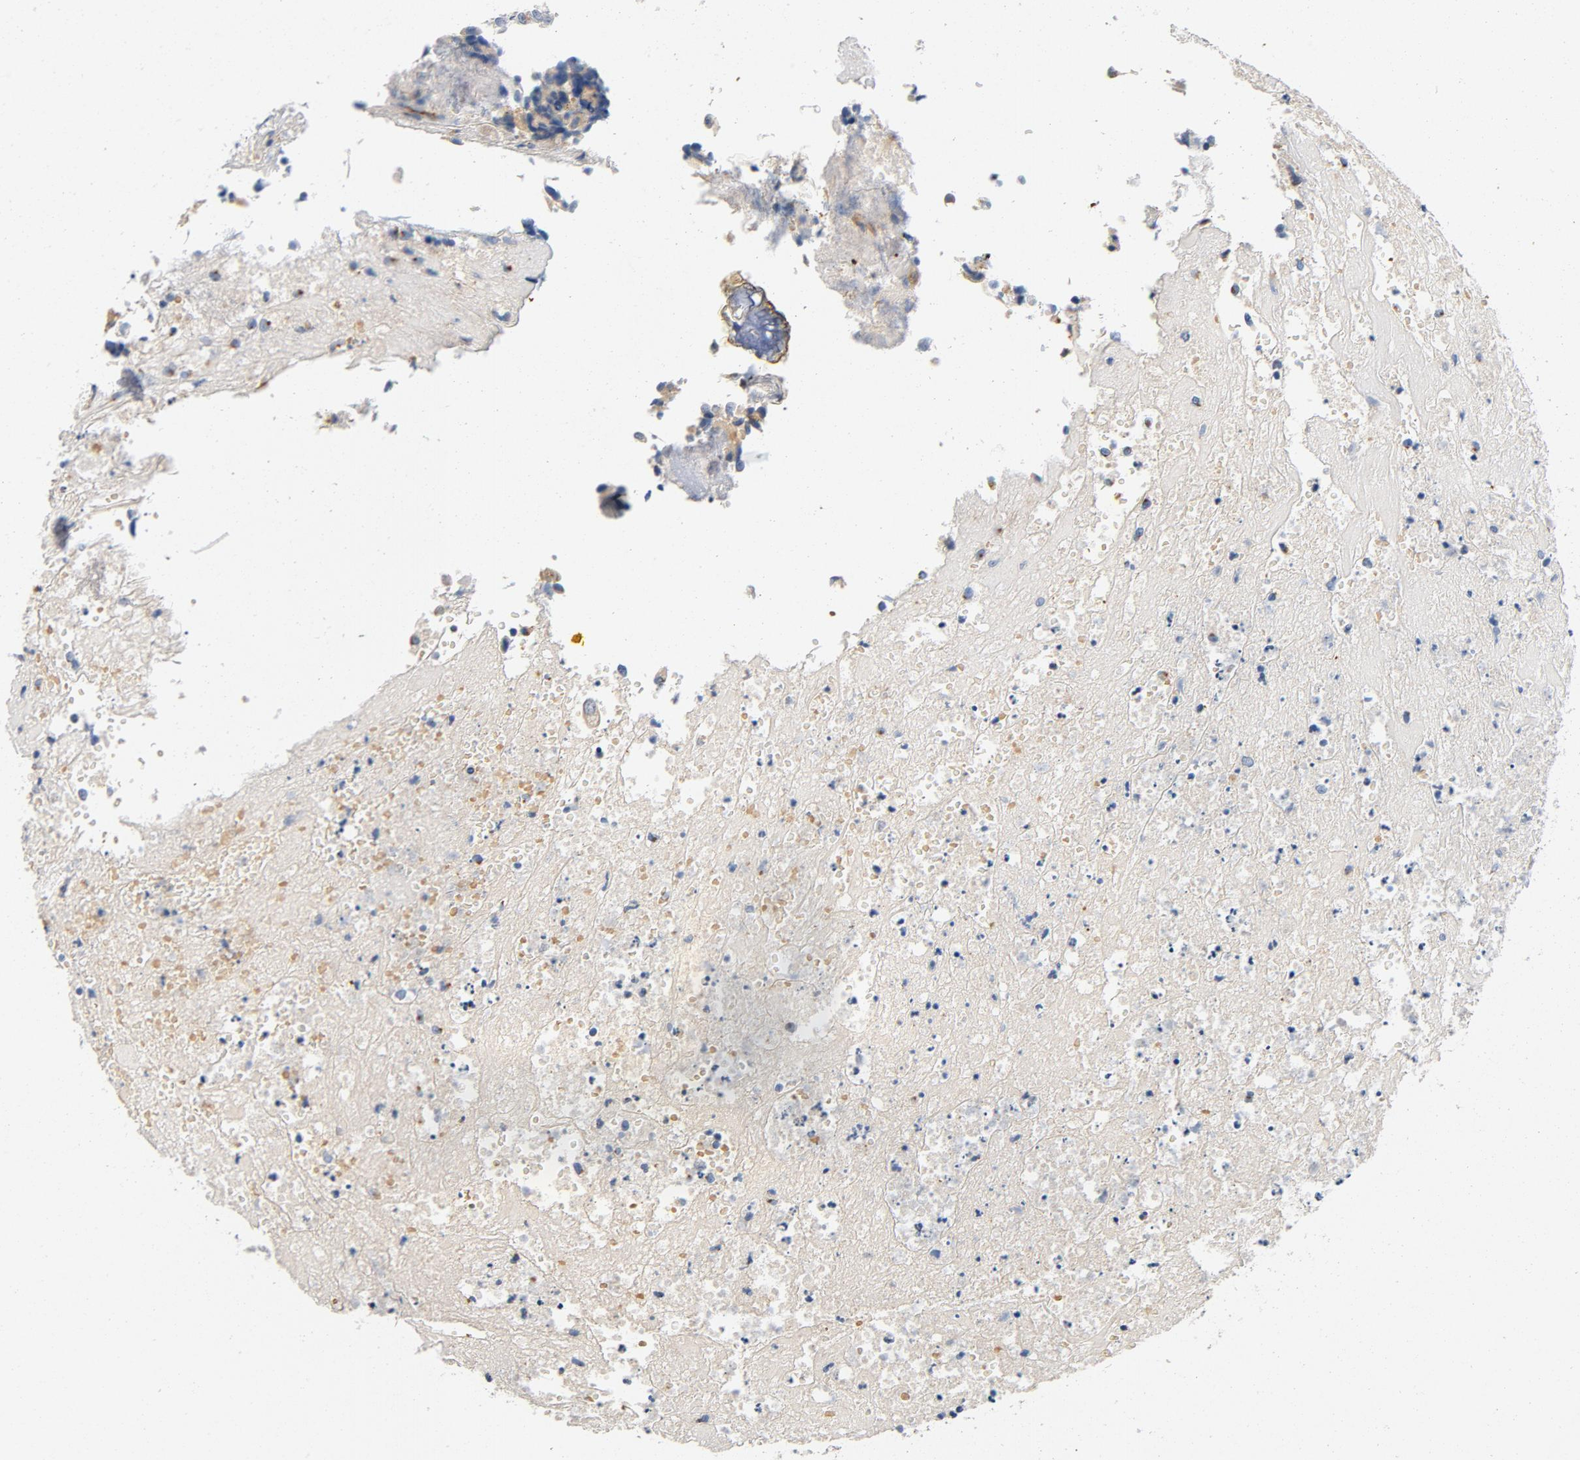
{"staining": {"intensity": "negative", "quantity": "none", "location": "none"}, "tissue": "urothelial cancer", "cell_type": "Tumor cells", "image_type": "cancer", "snomed": [{"axis": "morphology", "description": "Urothelial carcinoma, High grade"}, {"axis": "topography", "description": "Urinary bladder"}], "caption": "IHC of human urothelial carcinoma (high-grade) demonstrates no positivity in tumor cells. (Brightfield microscopy of DAB (3,3'-diaminobenzidine) IHC at high magnification).", "gene": "LMAN2", "patient": {"sex": "female", "age": 81}}